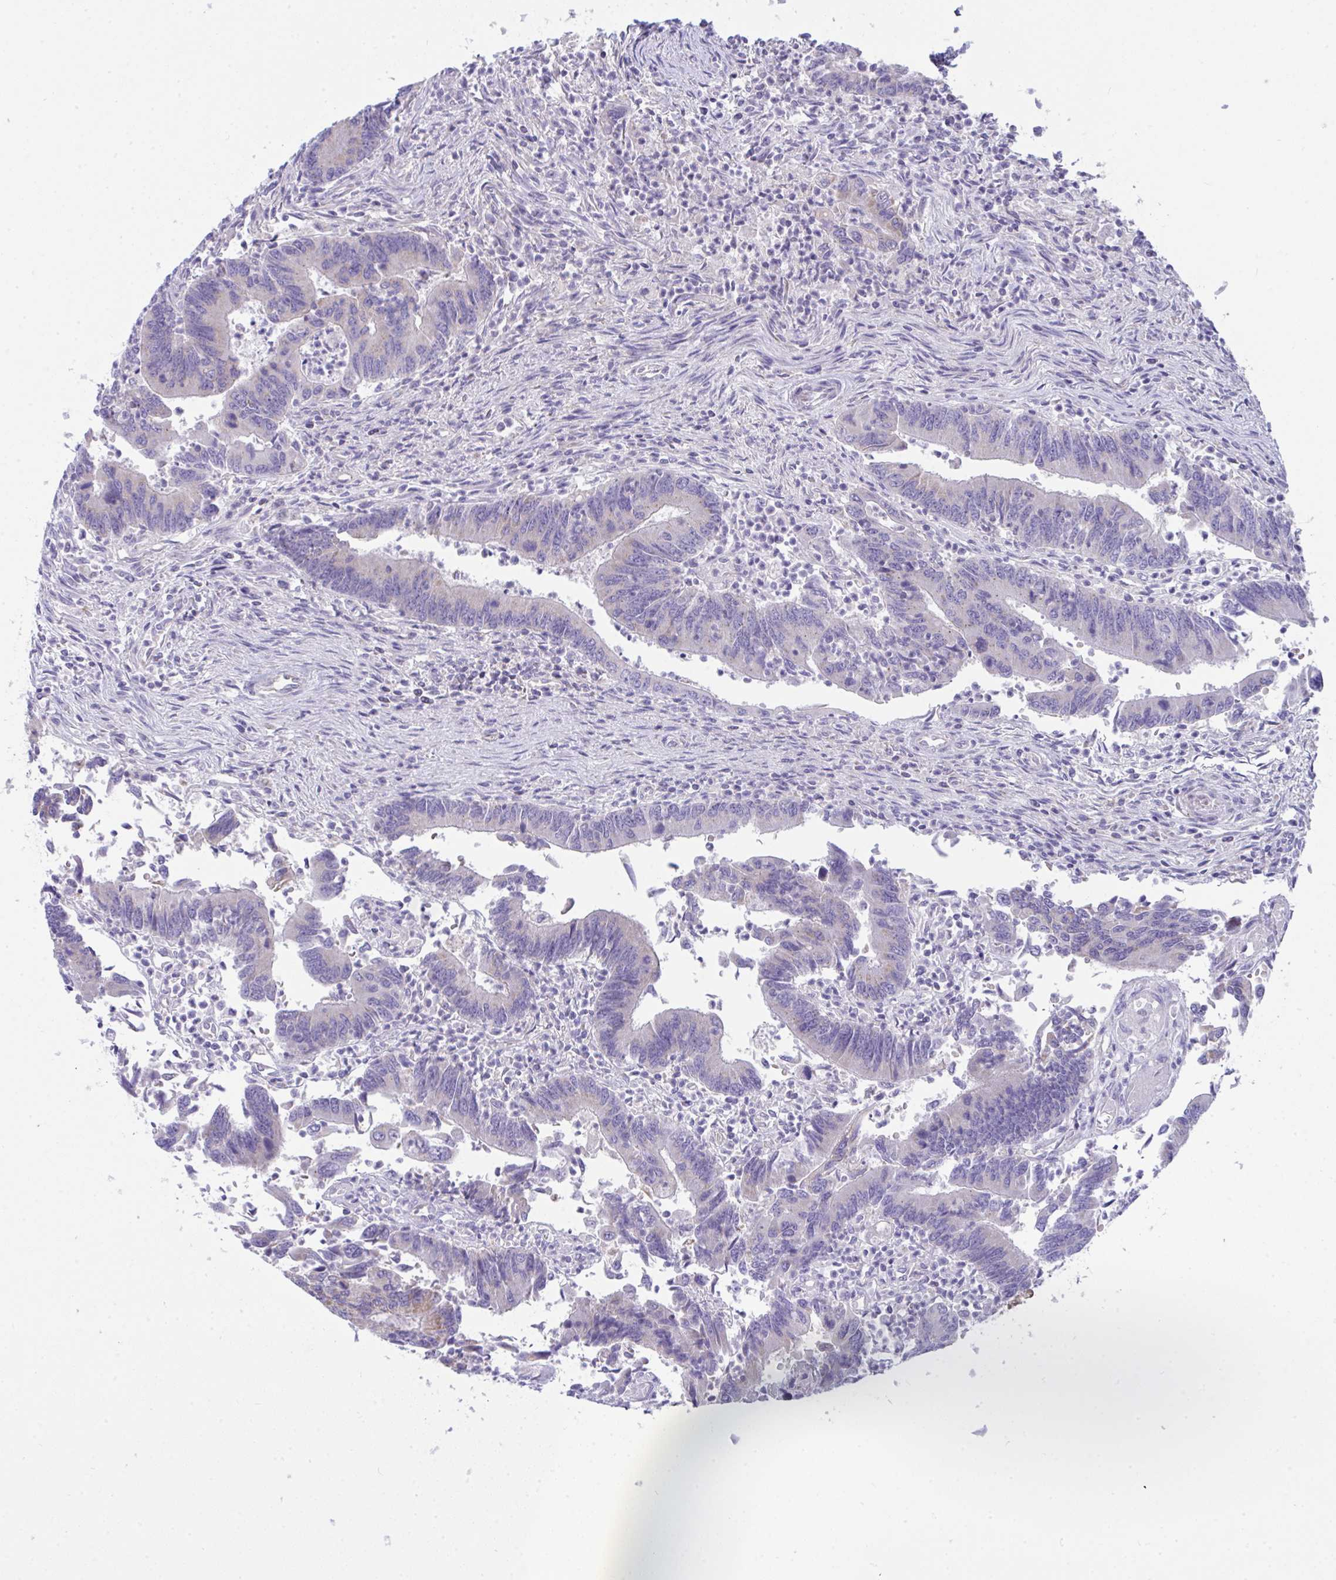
{"staining": {"intensity": "weak", "quantity": "<25%", "location": "cytoplasmic/membranous"}, "tissue": "colorectal cancer", "cell_type": "Tumor cells", "image_type": "cancer", "snomed": [{"axis": "morphology", "description": "Adenocarcinoma, NOS"}, {"axis": "topography", "description": "Colon"}], "caption": "A photomicrograph of human colorectal cancer is negative for staining in tumor cells.", "gene": "PLA2G12B", "patient": {"sex": "female", "age": 67}}